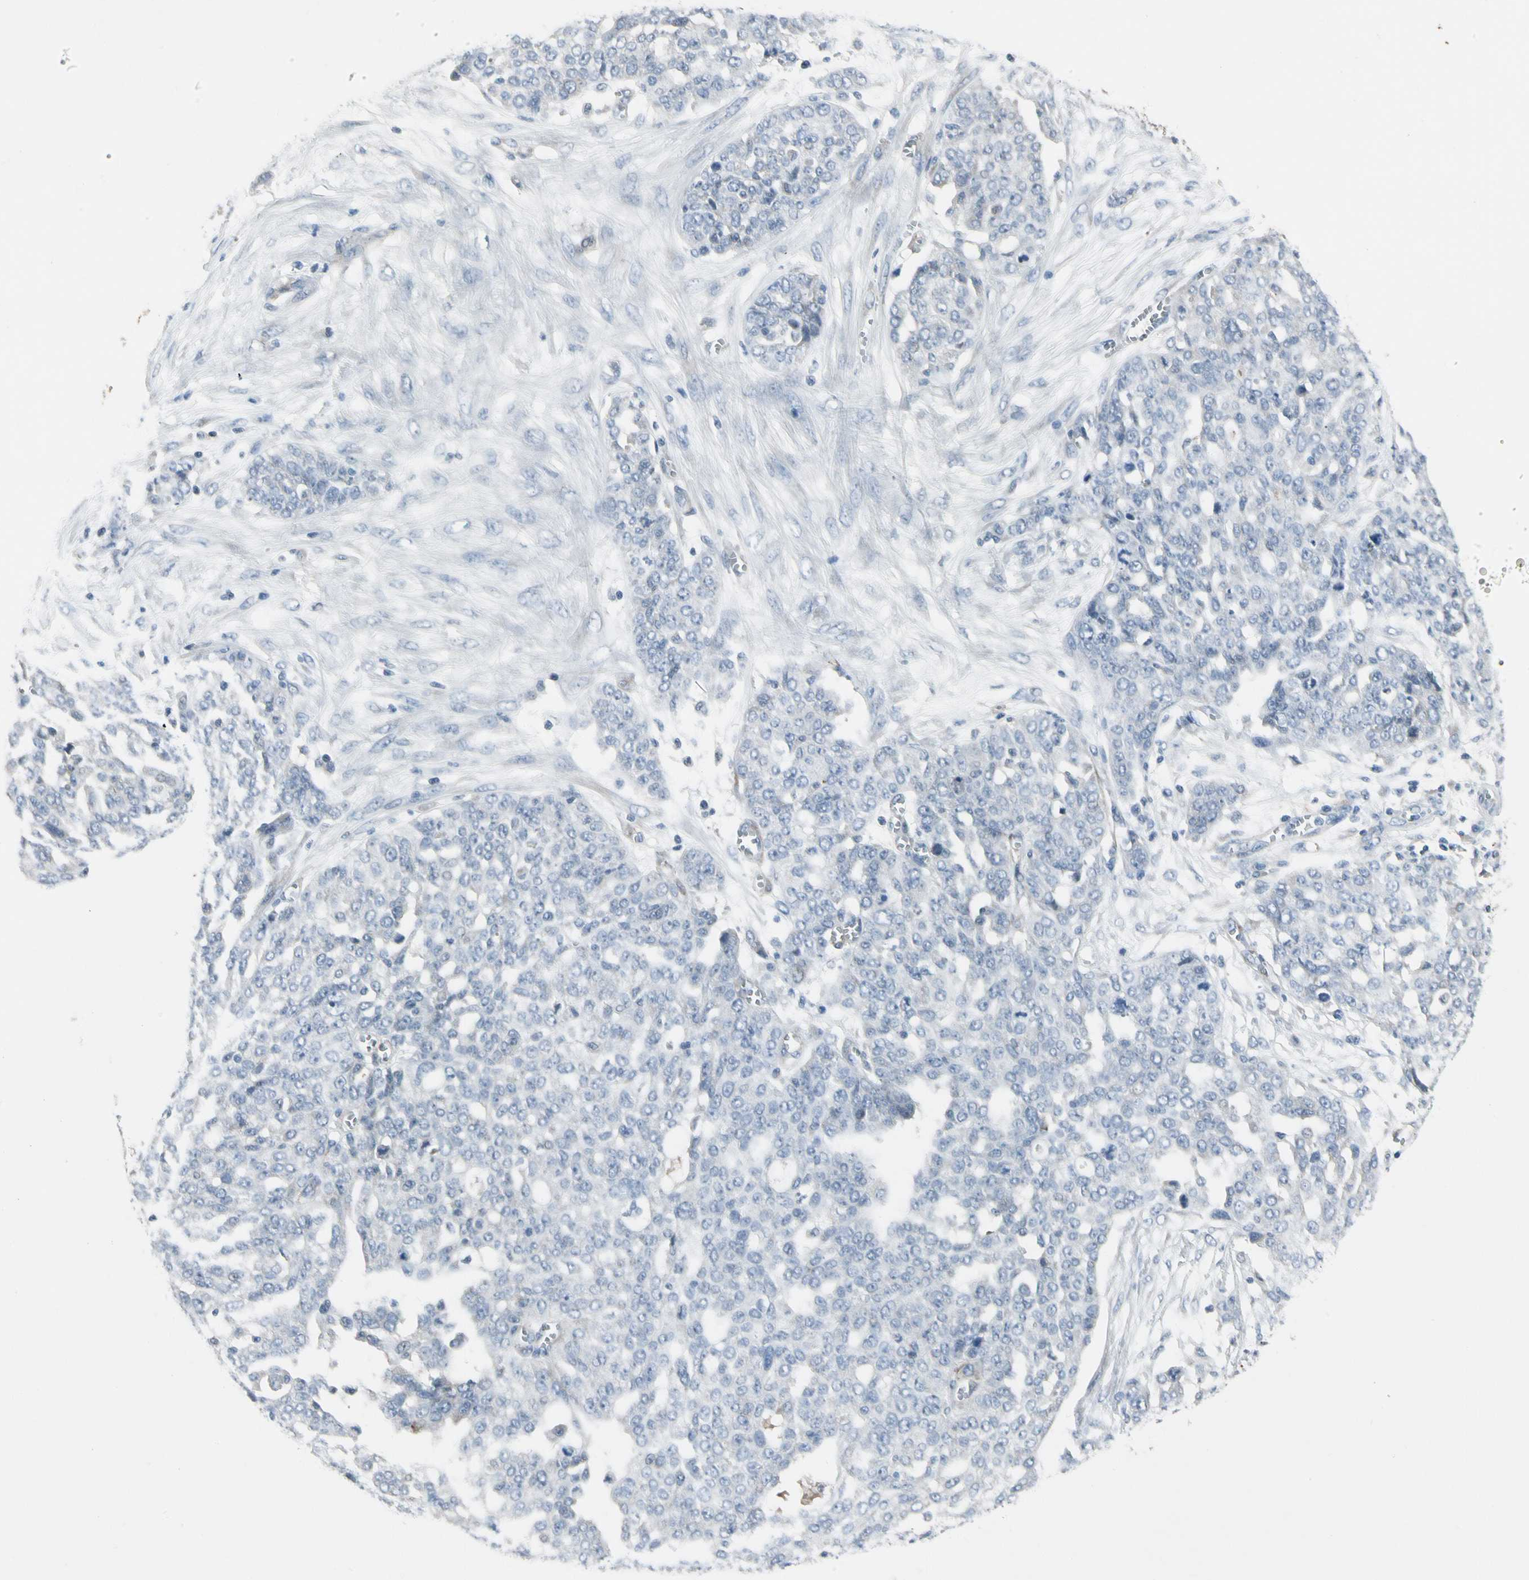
{"staining": {"intensity": "negative", "quantity": "none", "location": "none"}, "tissue": "ovarian cancer", "cell_type": "Tumor cells", "image_type": "cancer", "snomed": [{"axis": "morphology", "description": "Cystadenocarcinoma, serous, NOS"}, {"axis": "topography", "description": "Soft tissue"}, {"axis": "topography", "description": "Ovary"}], "caption": "DAB immunohistochemical staining of ovarian cancer exhibits no significant staining in tumor cells.", "gene": "PIGR", "patient": {"sex": "female", "age": 57}}